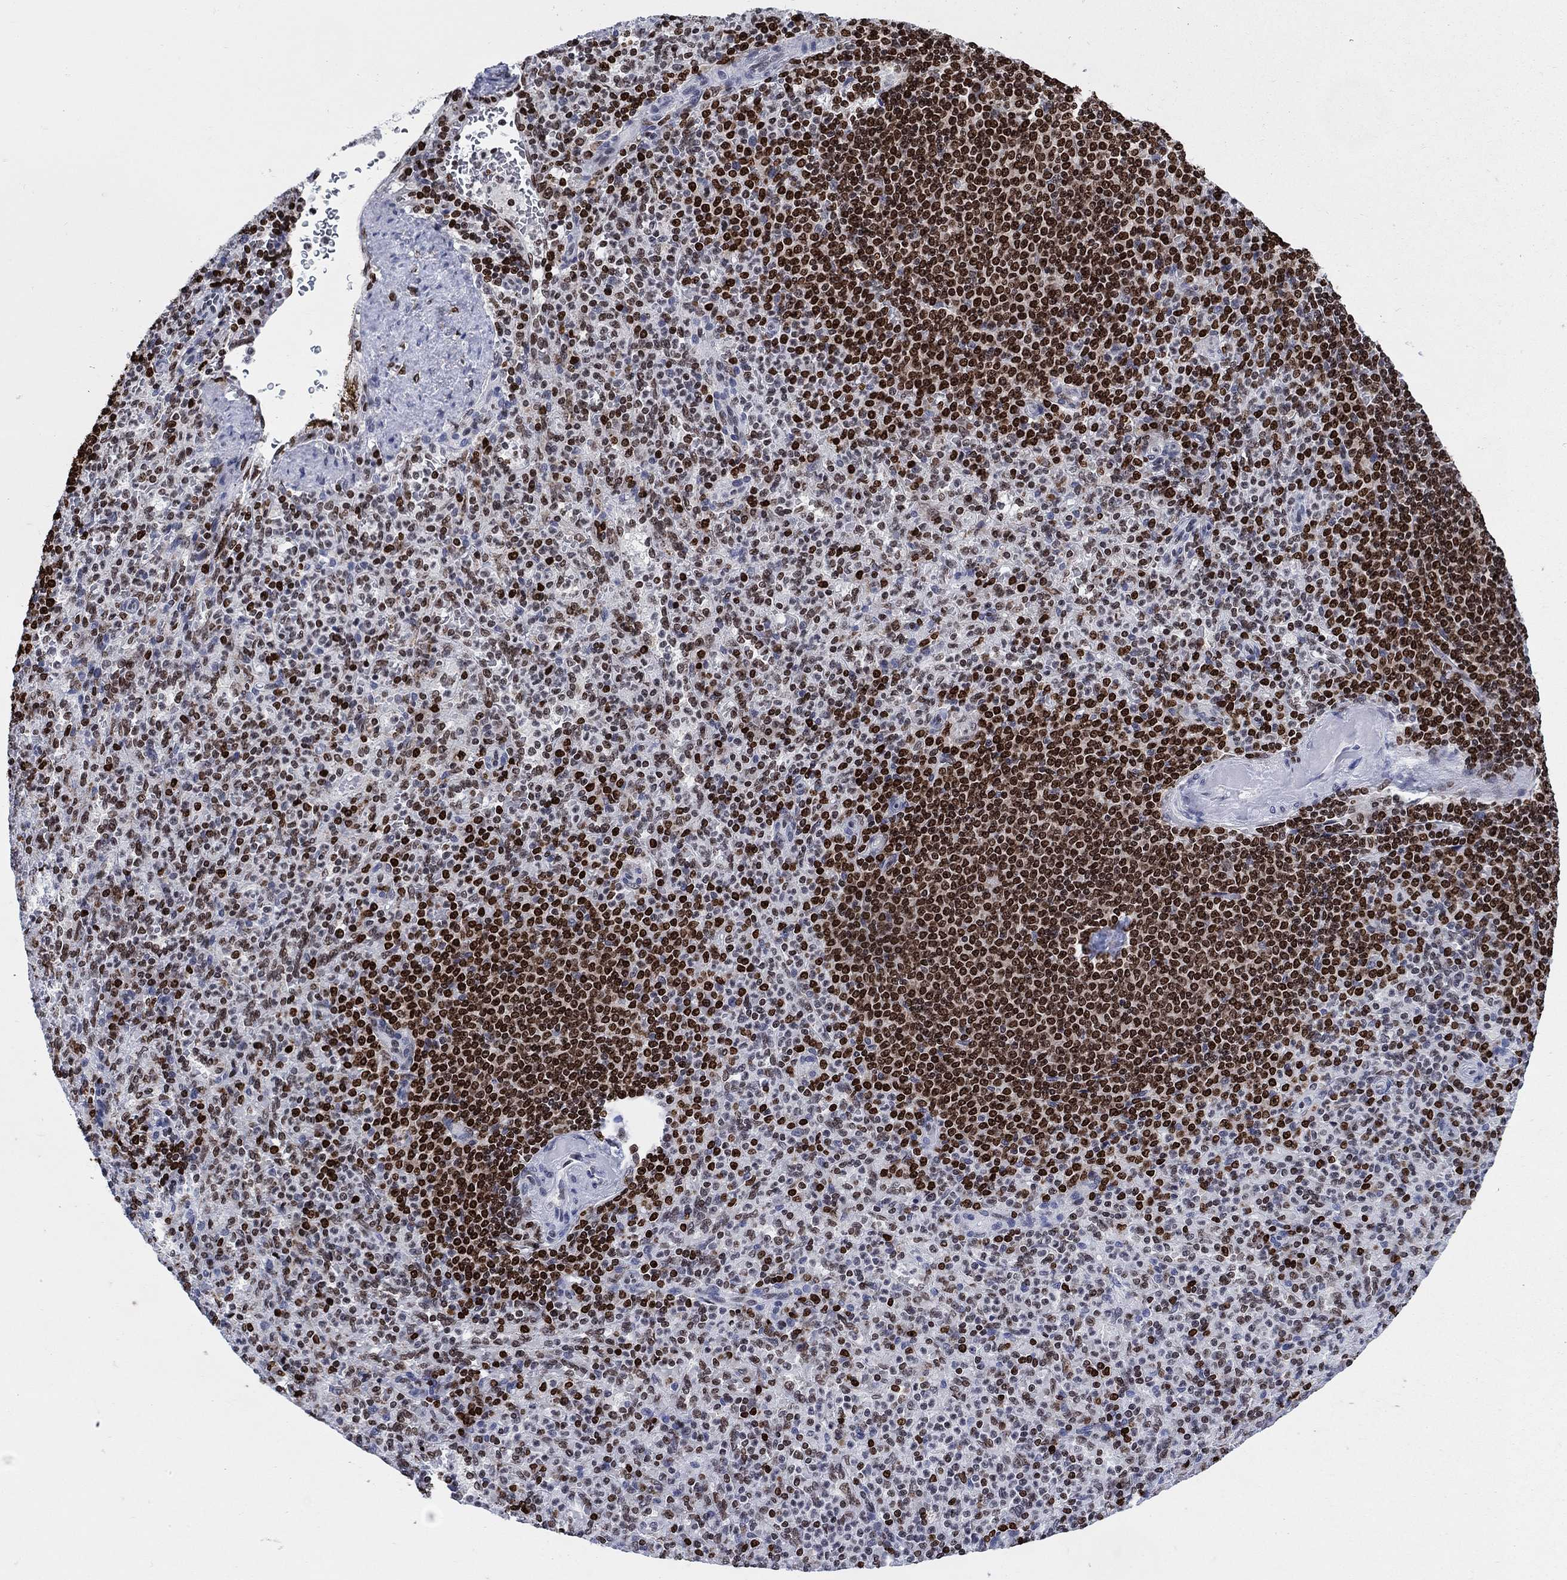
{"staining": {"intensity": "strong", "quantity": "<25%", "location": "nuclear"}, "tissue": "spleen", "cell_type": "Cells in red pulp", "image_type": "normal", "snomed": [{"axis": "morphology", "description": "Normal tissue, NOS"}, {"axis": "topography", "description": "Spleen"}], "caption": "Approximately <25% of cells in red pulp in unremarkable human spleen demonstrate strong nuclear protein expression as visualized by brown immunohistochemical staining.", "gene": "HMGA1", "patient": {"sex": "female", "age": 74}}